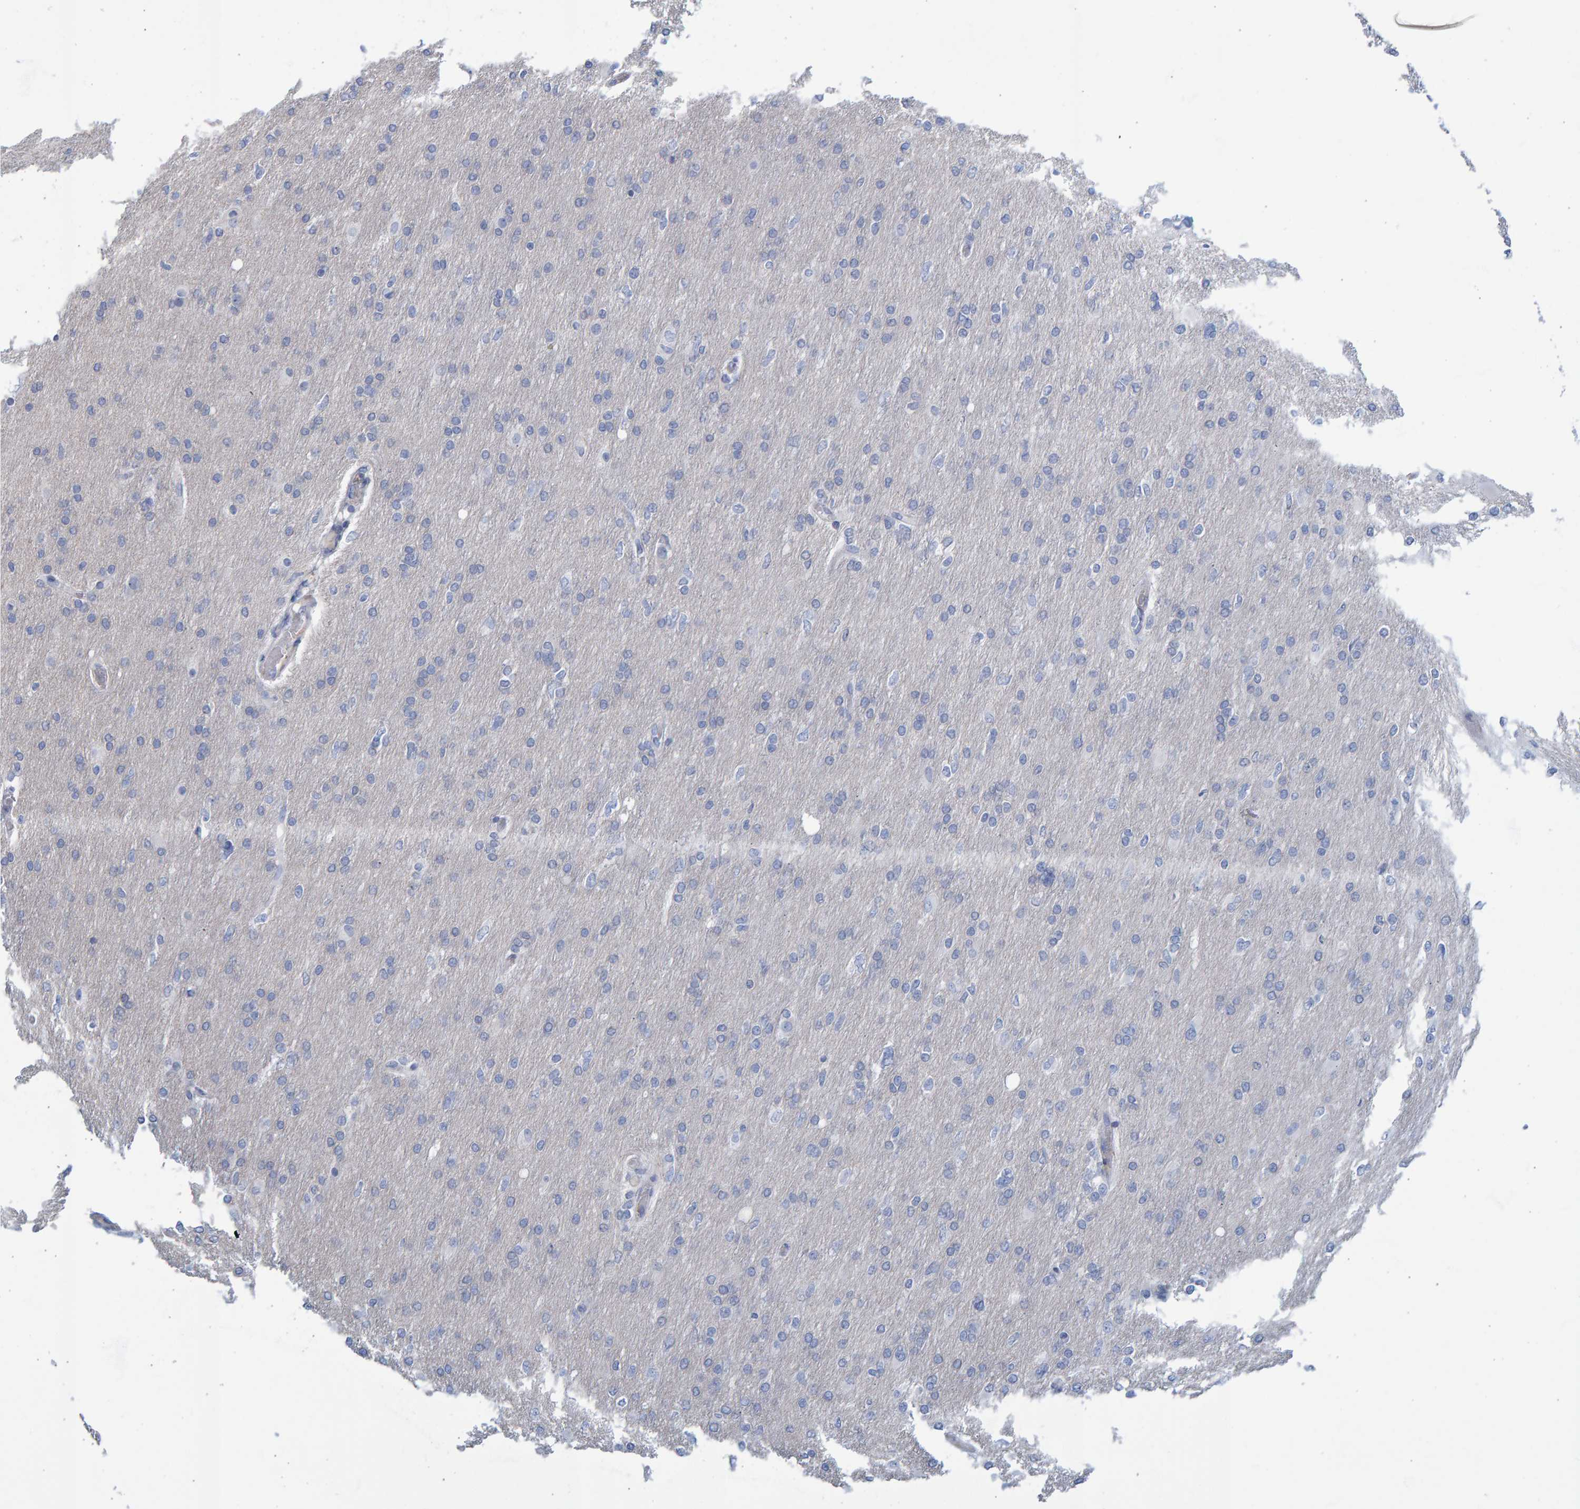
{"staining": {"intensity": "negative", "quantity": "none", "location": "none"}, "tissue": "glioma", "cell_type": "Tumor cells", "image_type": "cancer", "snomed": [{"axis": "morphology", "description": "Glioma, malignant, High grade"}, {"axis": "topography", "description": "Cerebral cortex"}], "caption": "Malignant high-grade glioma stained for a protein using IHC demonstrates no expression tumor cells.", "gene": "SLC34A3", "patient": {"sex": "female", "age": 36}}